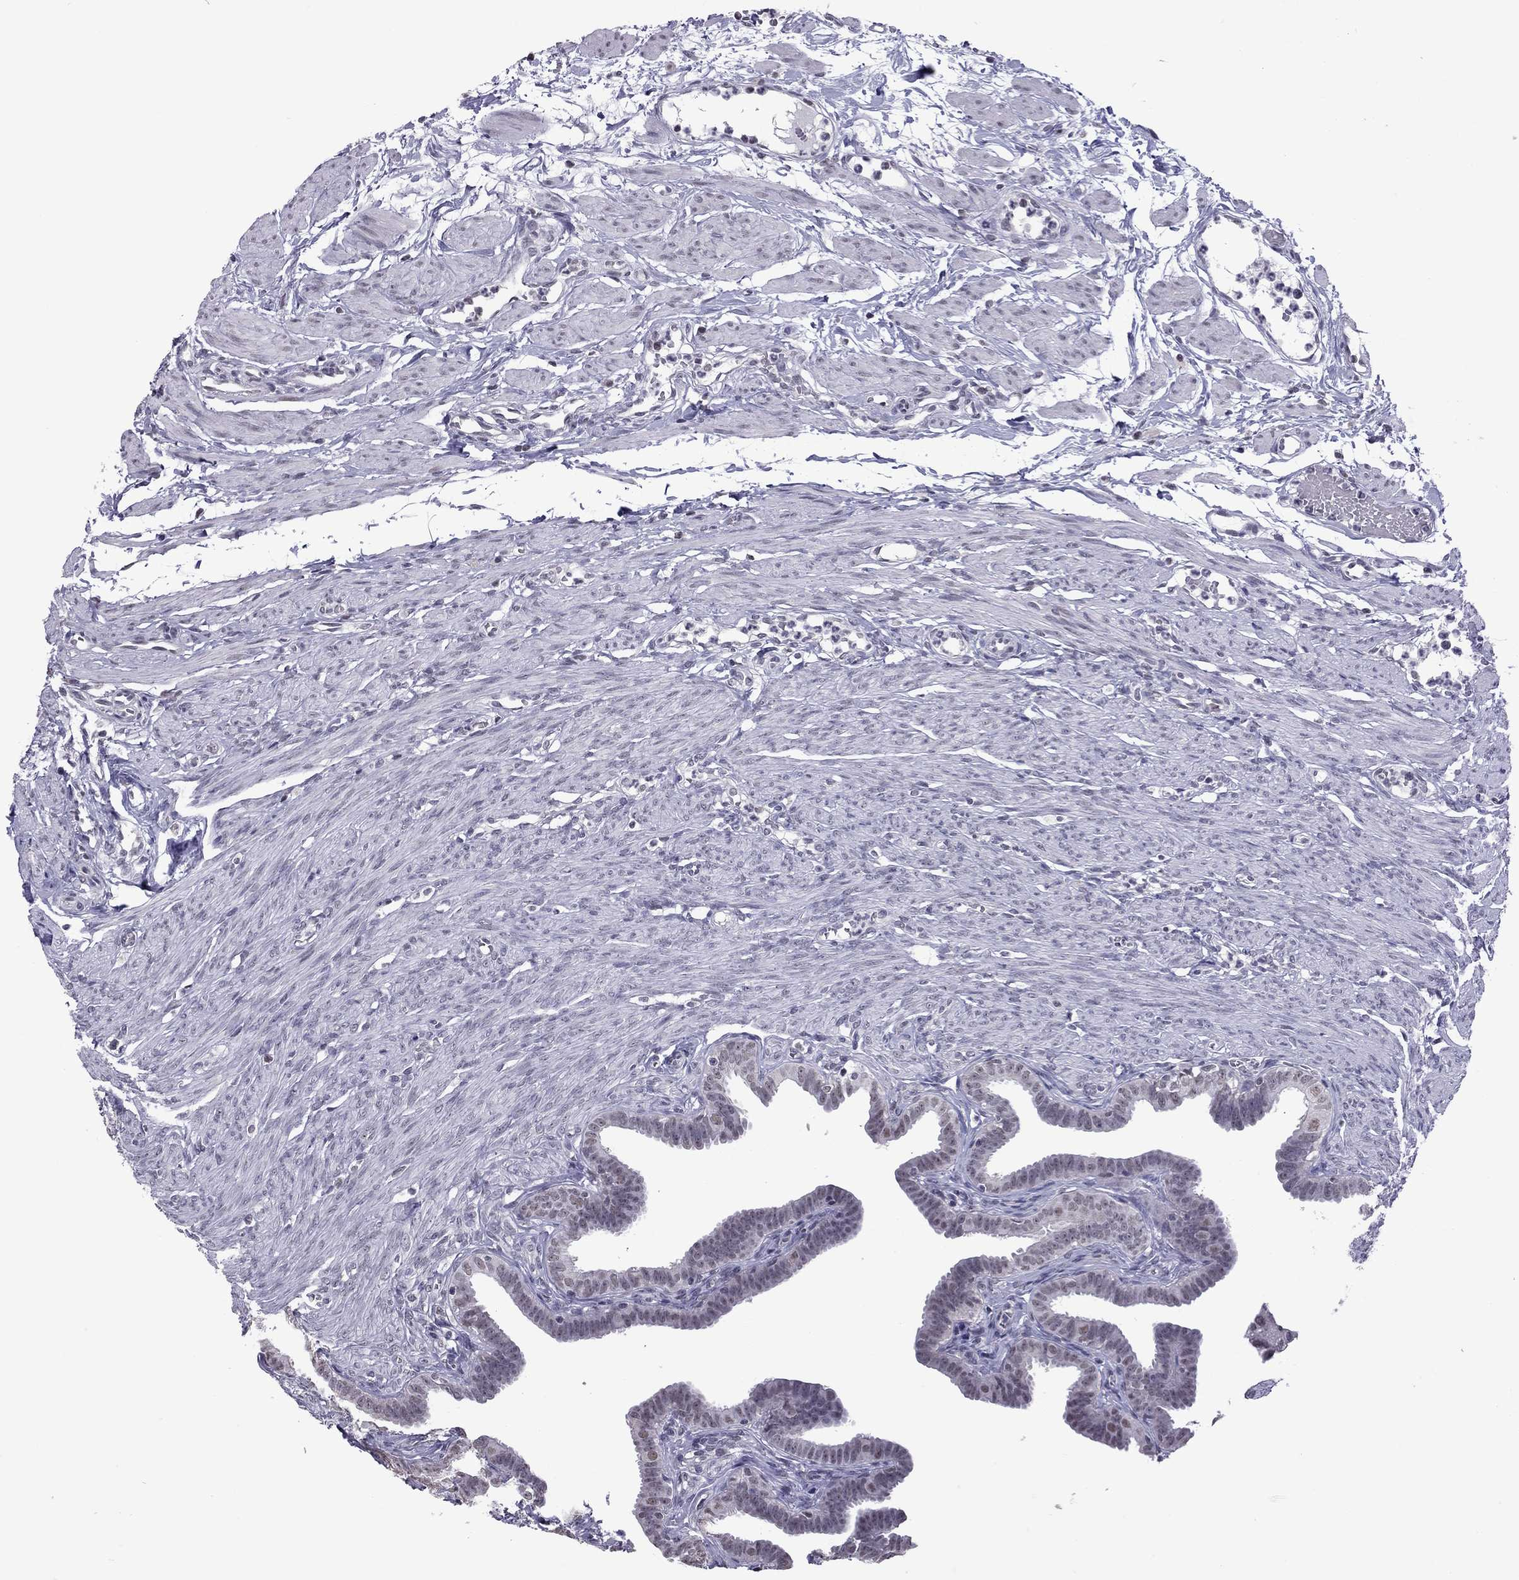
{"staining": {"intensity": "negative", "quantity": "none", "location": "none"}, "tissue": "fallopian tube", "cell_type": "Glandular cells", "image_type": "normal", "snomed": [{"axis": "morphology", "description": "Normal tissue, NOS"}, {"axis": "topography", "description": "Fallopian tube"}, {"axis": "topography", "description": "Ovary"}], "caption": "High power microscopy histopathology image of an immunohistochemistry image of unremarkable fallopian tube, revealing no significant staining in glandular cells.", "gene": "PPP1R3A", "patient": {"sex": "female", "age": 33}}